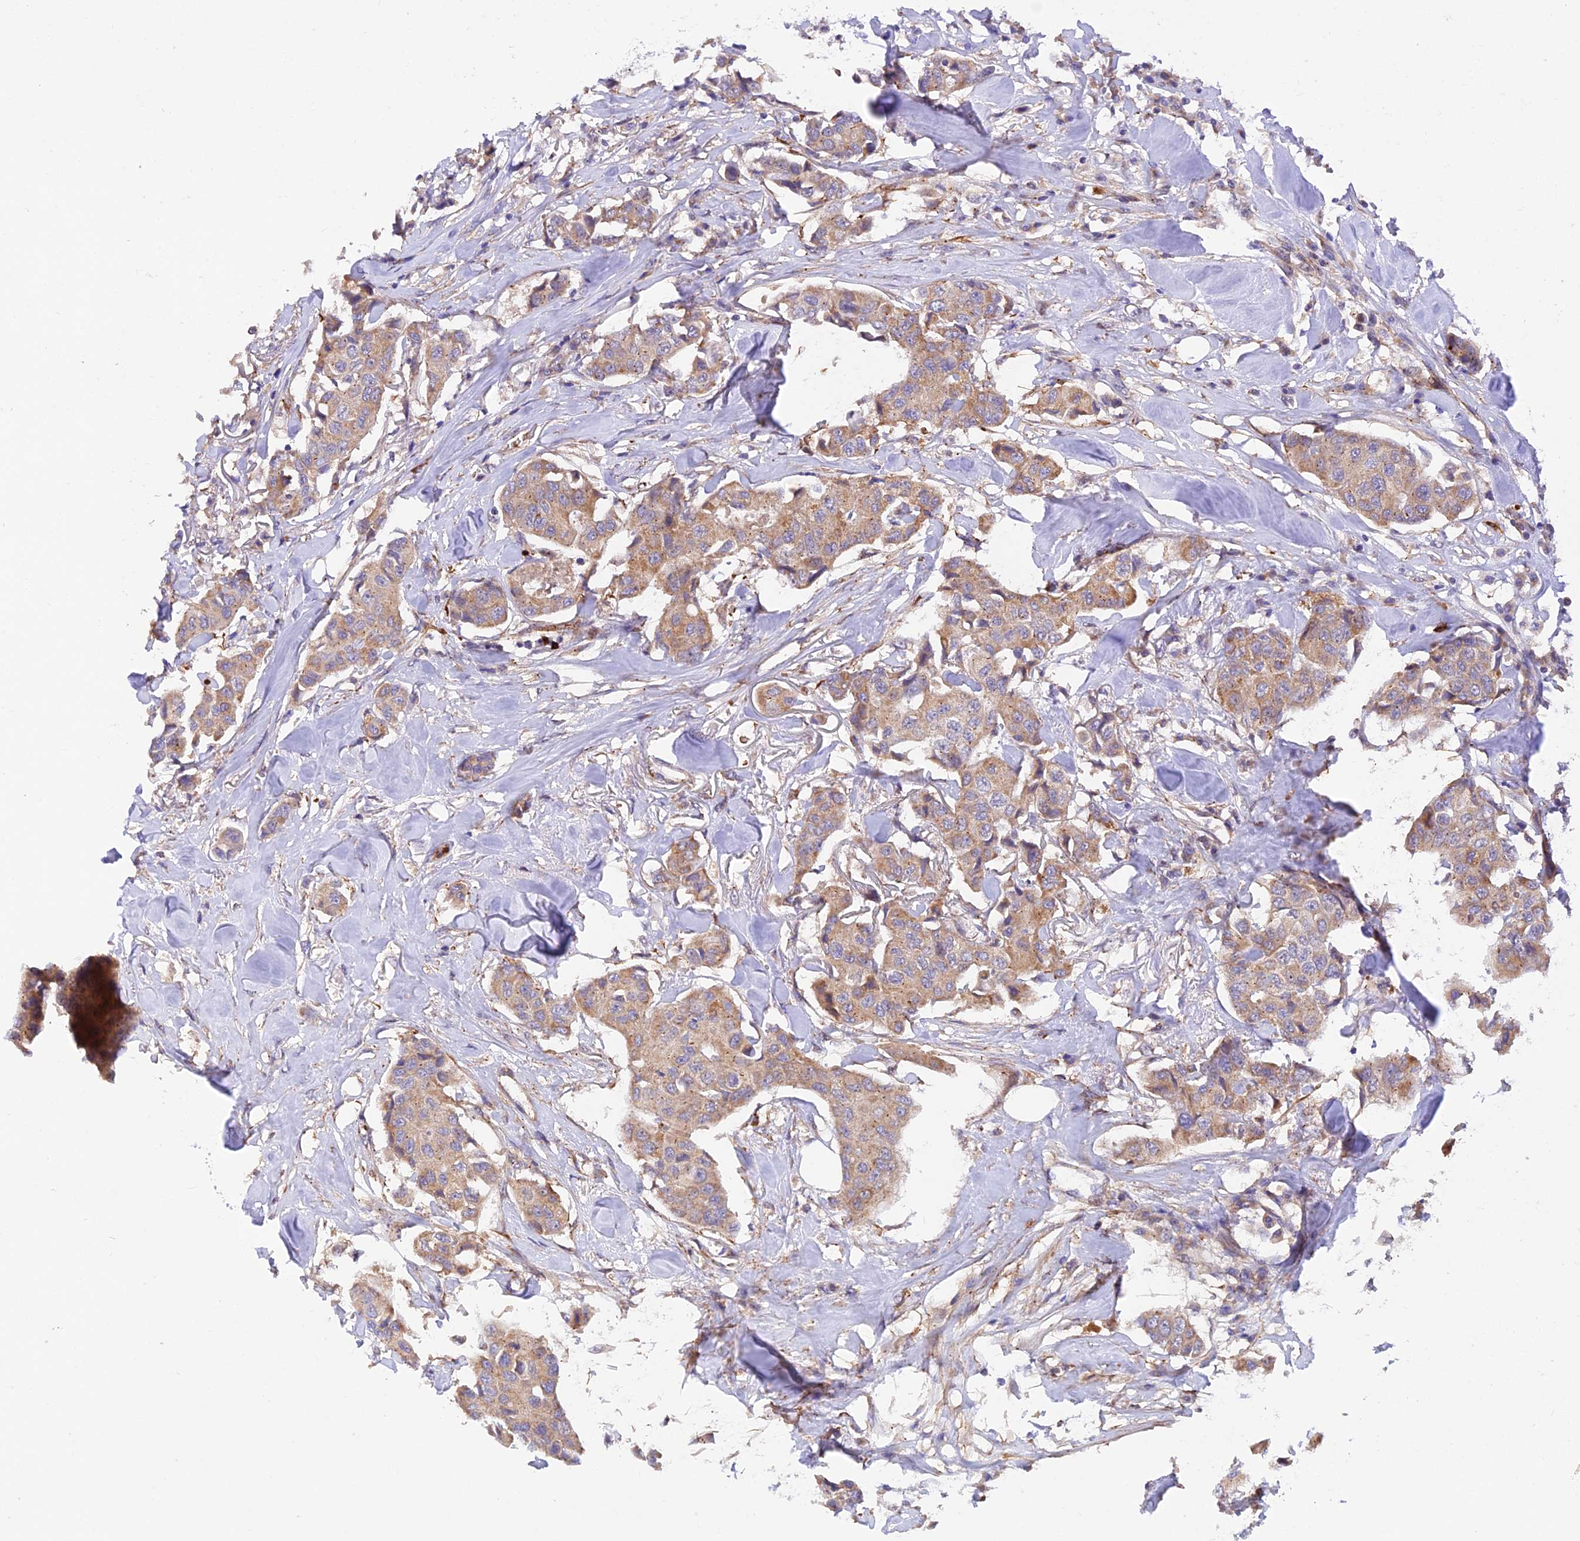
{"staining": {"intensity": "moderate", "quantity": ">75%", "location": "cytoplasmic/membranous"}, "tissue": "breast cancer", "cell_type": "Tumor cells", "image_type": "cancer", "snomed": [{"axis": "morphology", "description": "Duct carcinoma"}, {"axis": "topography", "description": "Breast"}], "caption": "IHC photomicrograph of human breast cancer (invasive ductal carcinoma) stained for a protein (brown), which reveals medium levels of moderate cytoplasmic/membranous expression in about >75% of tumor cells.", "gene": "WDFY4", "patient": {"sex": "female", "age": 80}}